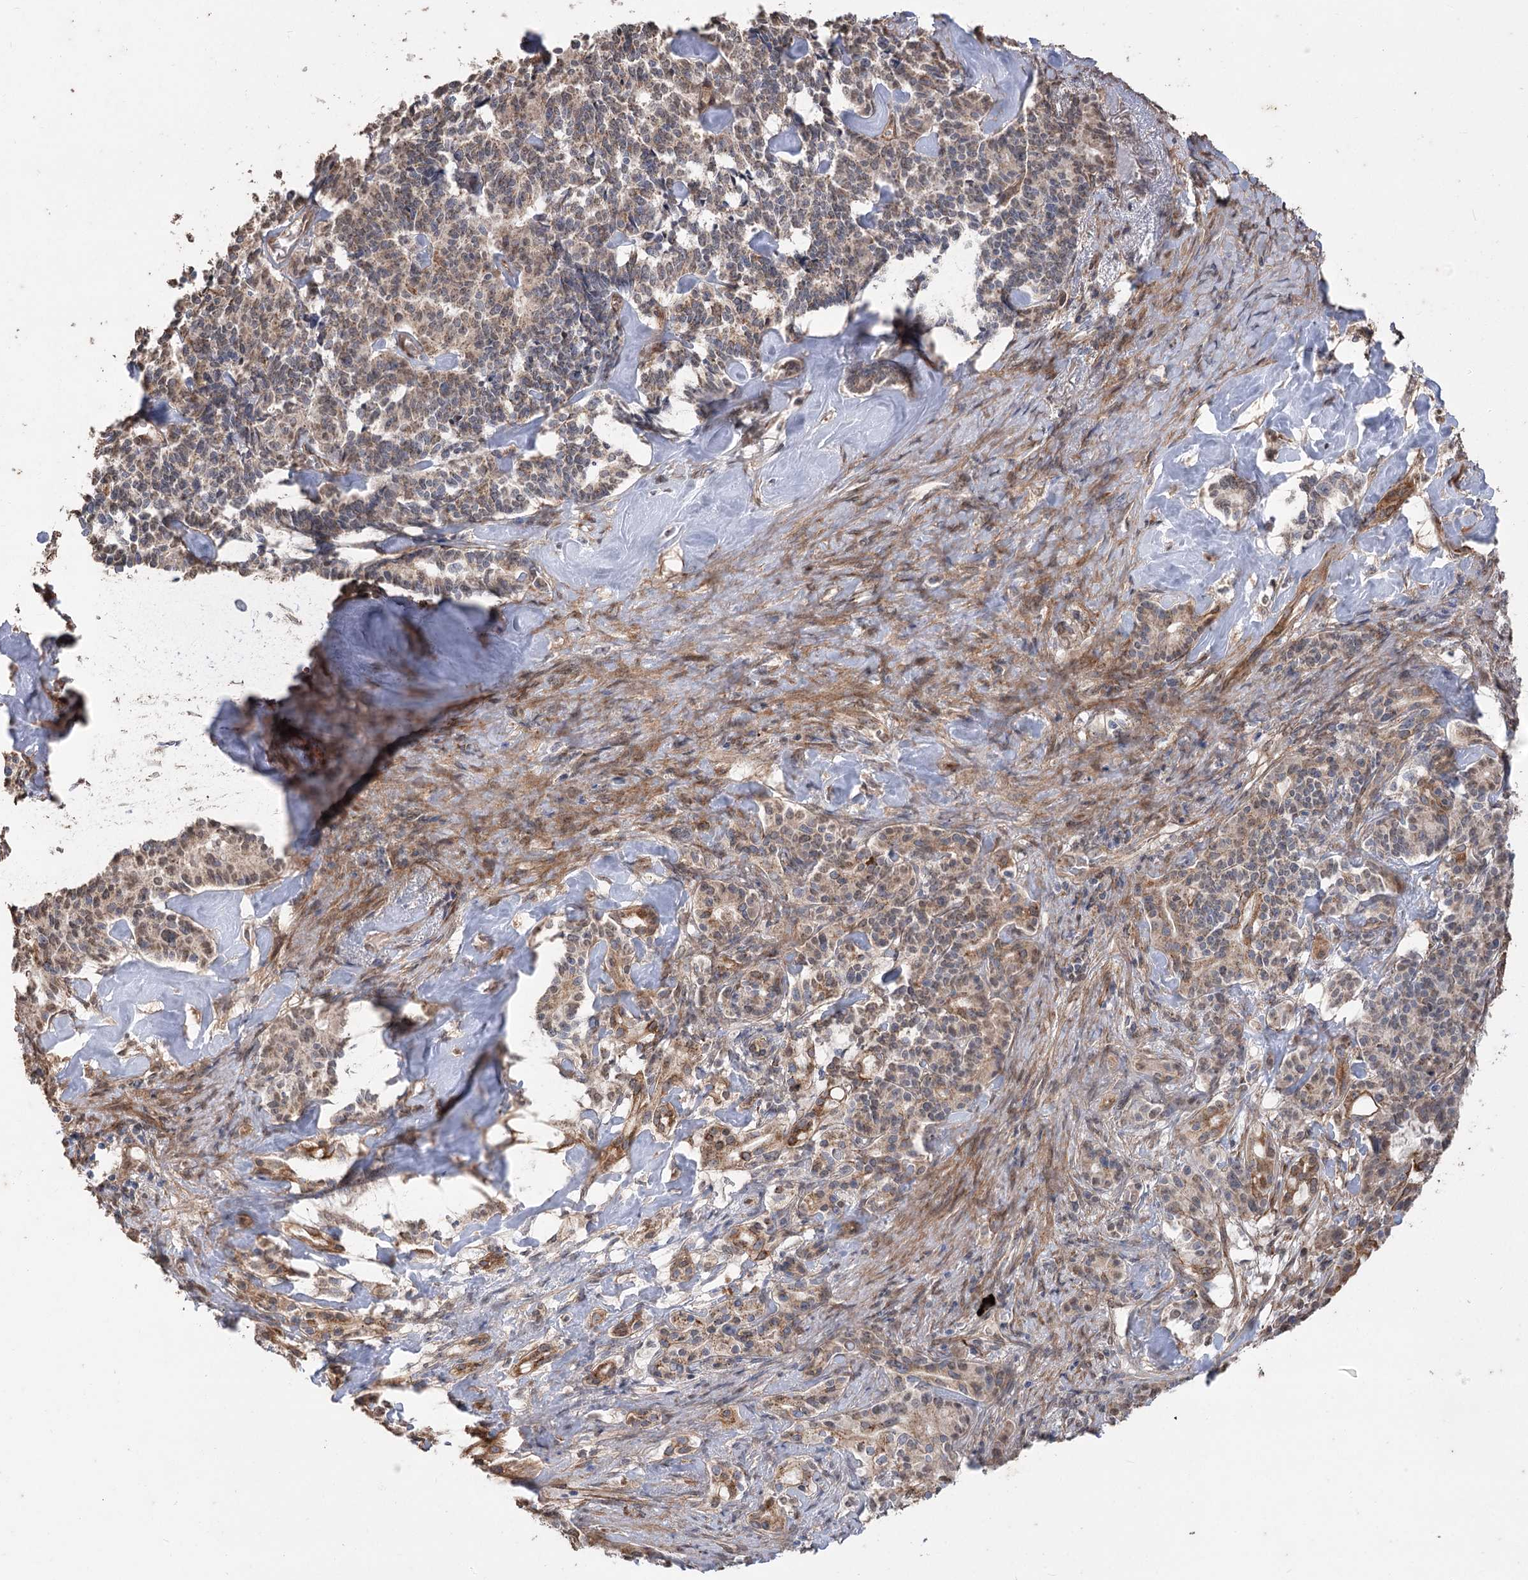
{"staining": {"intensity": "moderate", "quantity": ">75%", "location": "cytoplasmic/membranous"}, "tissue": "pancreatic cancer", "cell_type": "Tumor cells", "image_type": "cancer", "snomed": [{"axis": "morphology", "description": "Adenocarcinoma, NOS"}, {"axis": "topography", "description": "Pancreas"}], "caption": "This photomicrograph shows pancreatic cancer stained with immunohistochemistry (IHC) to label a protein in brown. The cytoplasmic/membranous of tumor cells show moderate positivity for the protein. Nuclei are counter-stained blue.", "gene": "ZSCAN23", "patient": {"sex": "female", "age": 74}}